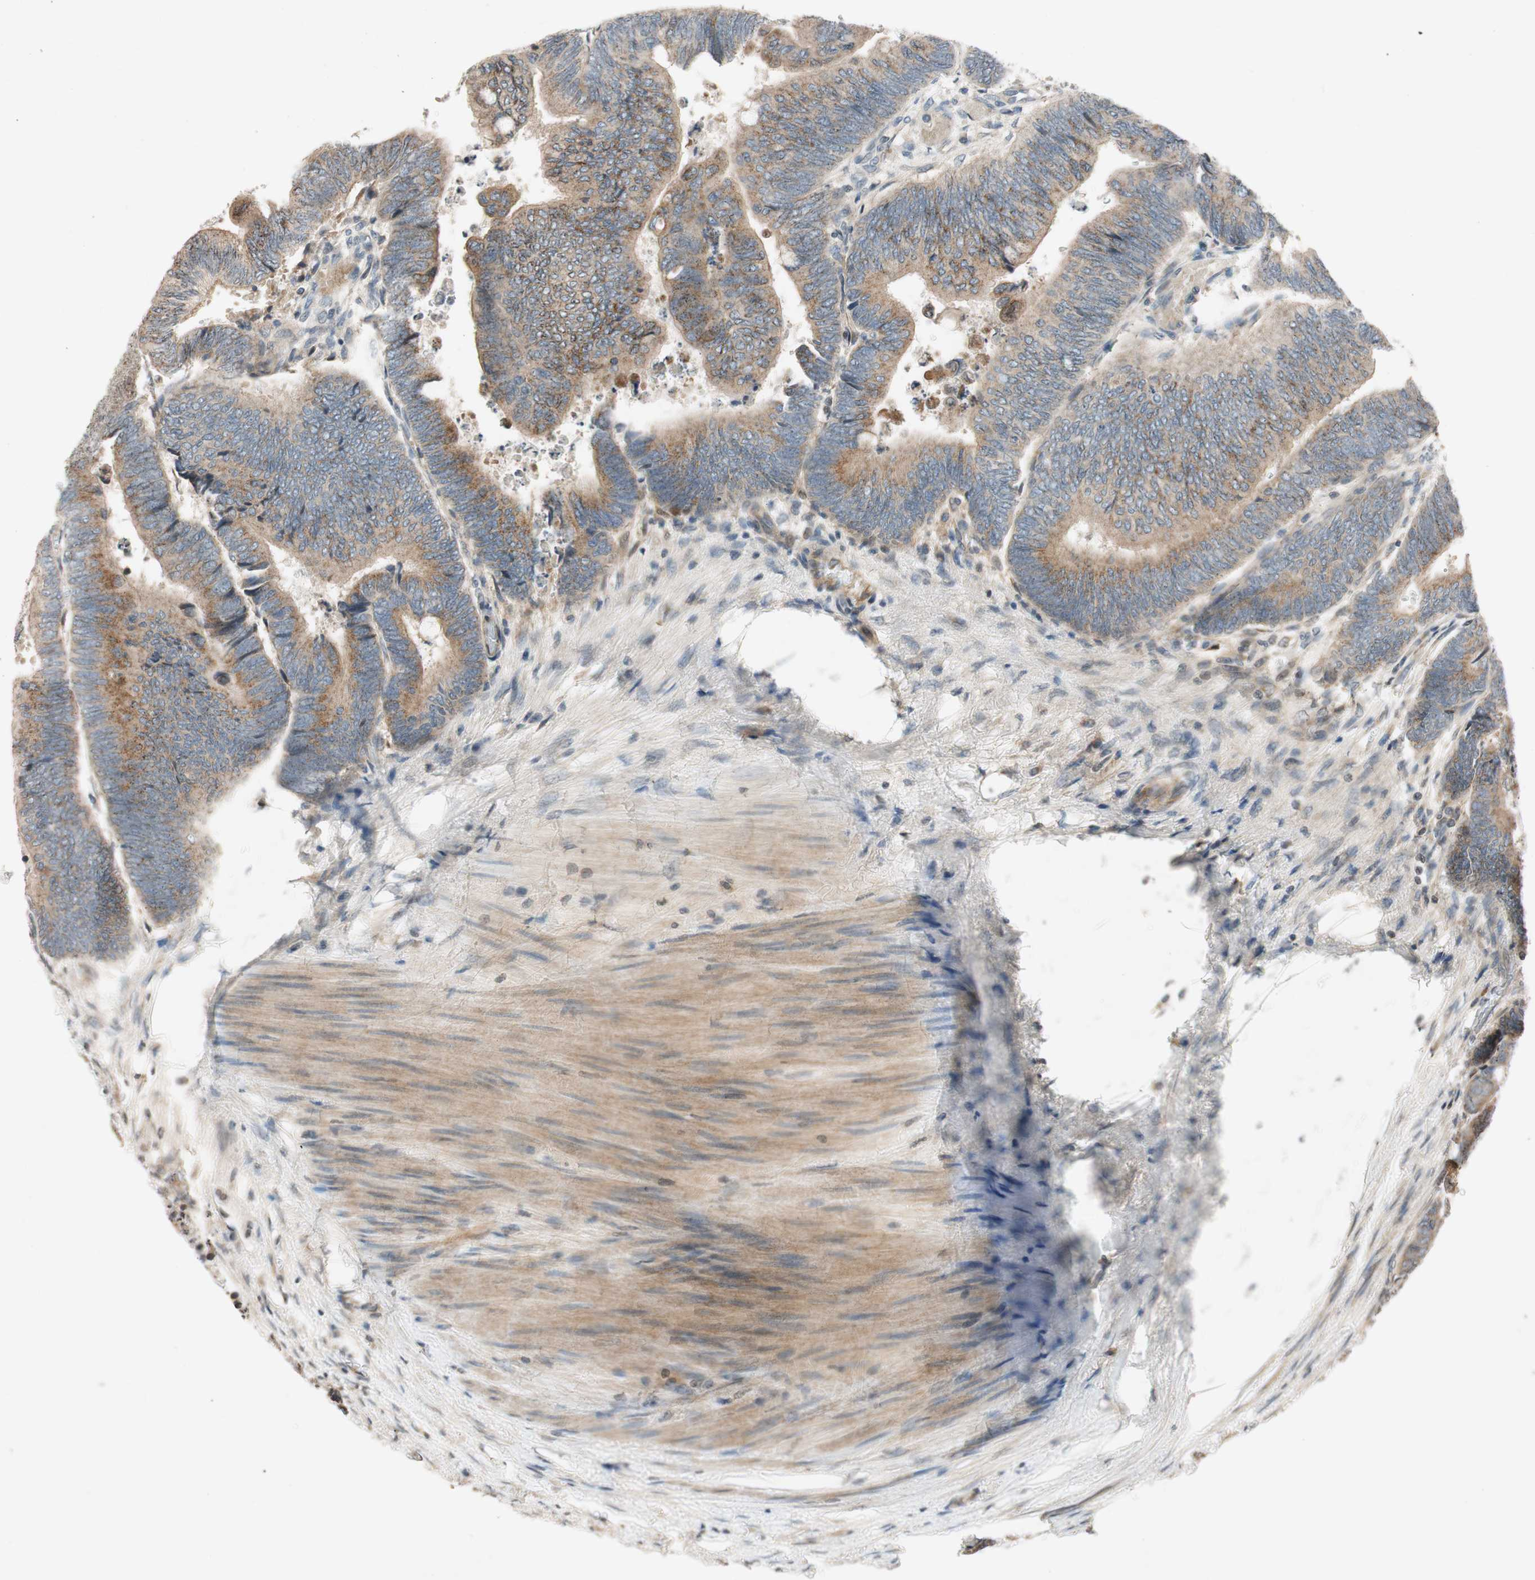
{"staining": {"intensity": "moderate", "quantity": ">75%", "location": "cytoplasmic/membranous"}, "tissue": "colorectal cancer", "cell_type": "Tumor cells", "image_type": "cancer", "snomed": [{"axis": "morphology", "description": "Normal tissue, NOS"}, {"axis": "morphology", "description": "Adenocarcinoma, NOS"}, {"axis": "topography", "description": "Rectum"}, {"axis": "topography", "description": "Peripheral nerve tissue"}], "caption": "There is medium levels of moderate cytoplasmic/membranous staining in tumor cells of colorectal adenocarcinoma, as demonstrated by immunohistochemical staining (brown color).", "gene": "GCLM", "patient": {"sex": "male", "age": 92}}